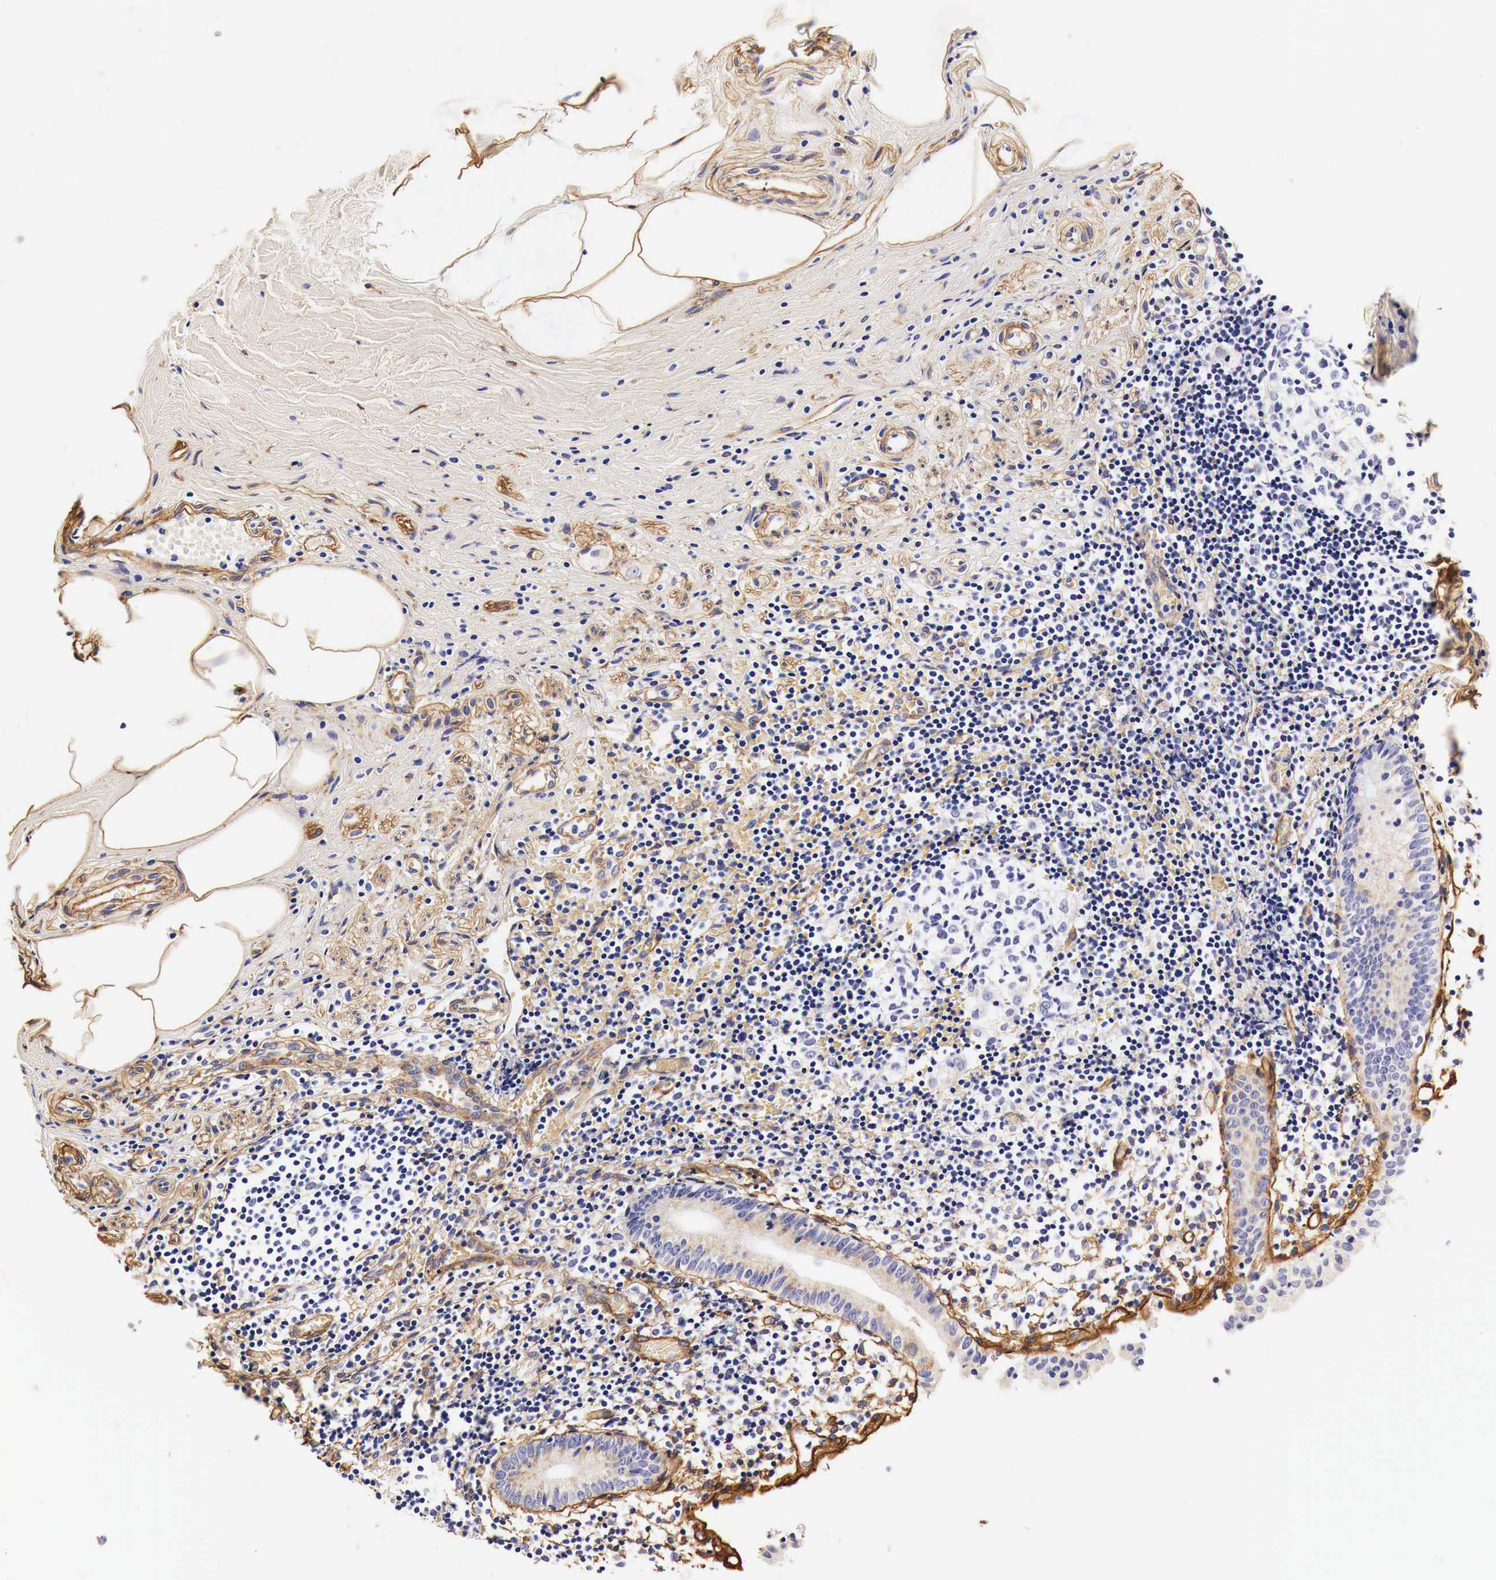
{"staining": {"intensity": "negative", "quantity": "none", "location": "none"}, "tissue": "appendix", "cell_type": "Glandular cells", "image_type": "normal", "snomed": [{"axis": "morphology", "description": "Normal tissue, NOS"}, {"axis": "topography", "description": "Appendix"}], "caption": "IHC photomicrograph of benign appendix stained for a protein (brown), which shows no positivity in glandular cells. (DAB immunohistochemistry with hematoxylin counter stain).", "gene": "LAMB2", "patient": {"sex": "male", "age": 25}}